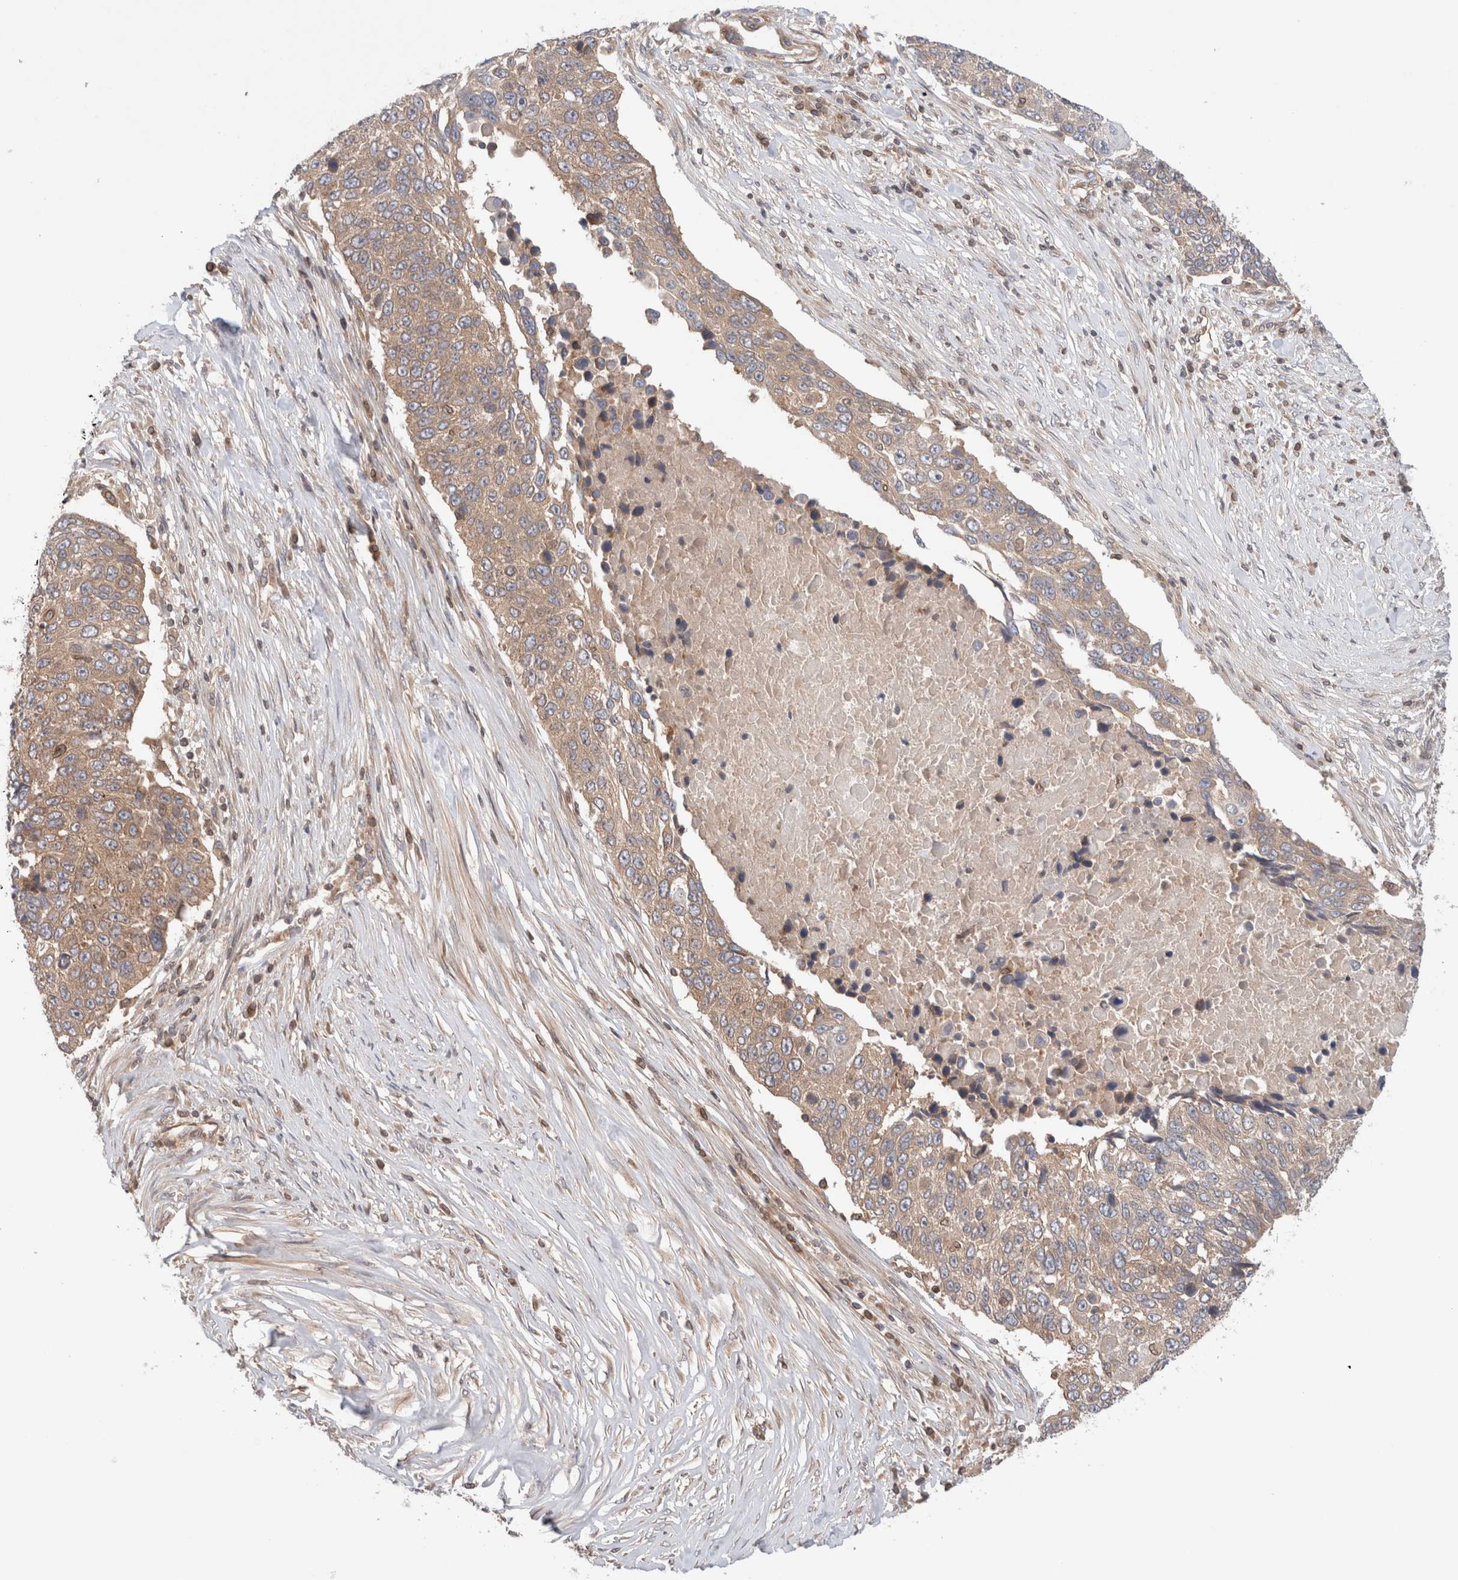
{"staining": {"intensity": "moderate", "quantity": "25%-75%", "location": "cytoplasmic/membranous"}, "tissue": "lung cancer", "cell_type": "Tumor cells", "image_type": "cancer", "snomed": [{"axis": "morphology", "description": "Squamous cell carcinoma, NOS"}, {"axis": "topography", "description": "Lung"}], "caption": "Human lung cancer (squamous cell carcinoma) stained for a protein (brown) displays moderate cytoplasmic/membranous positive positivity in approximately 25%-75% of tumor cells.", "gene": "SIKE1", "patient": {"sex": "male", "age": 66}}